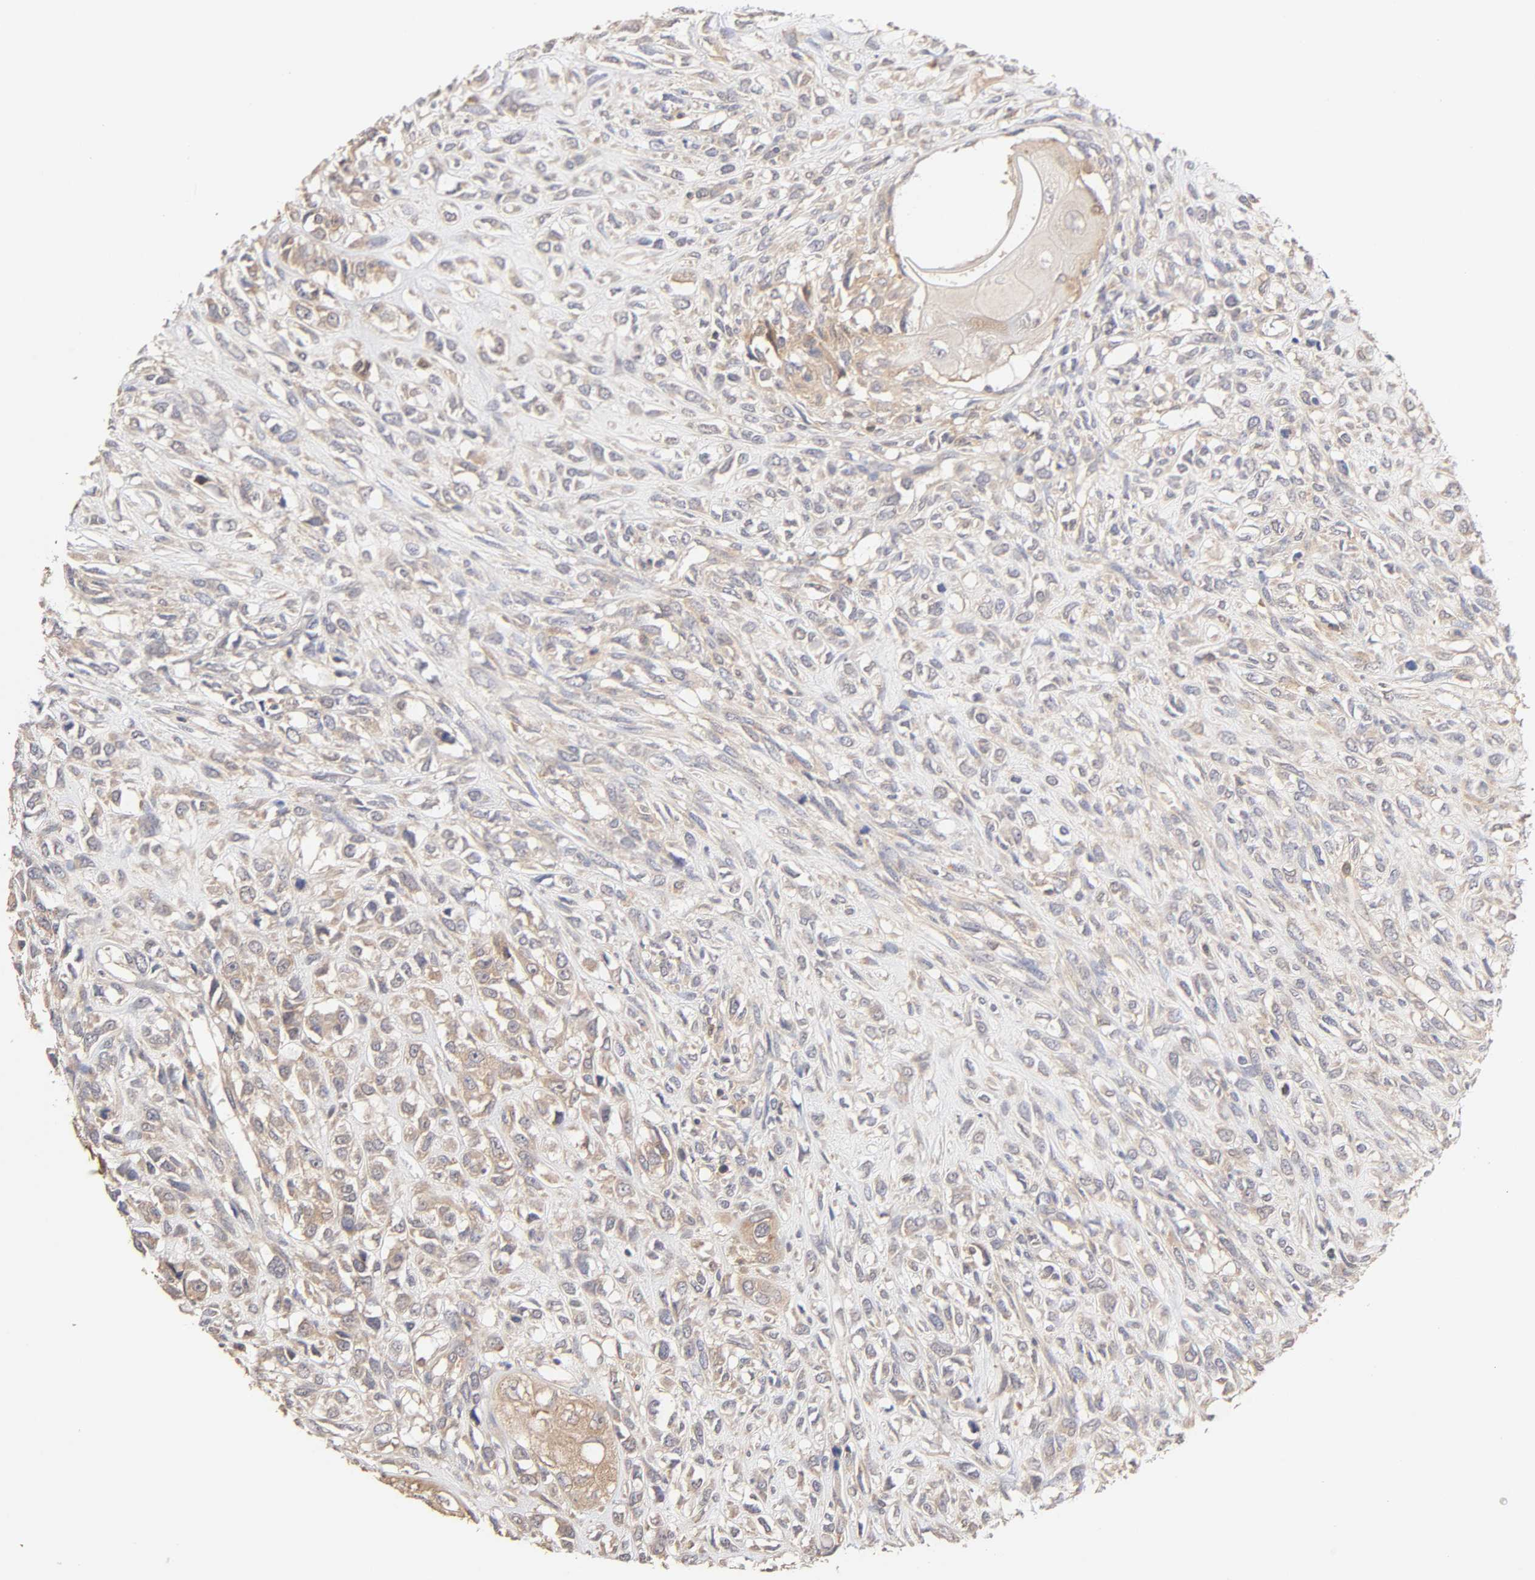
{"staining": {"intensity": "moderate", "quantity": "25%-75%", "location": "cytoplasmic/membranous"}, "tissue": "head and neck cancer", "cell_type": "Tumor cells", "image_type": "cancer", "snomed": [{"axis": "morphology", "description": "Necrosis, NOS"}, {"axis": "morphology", "description": "Neoplasm, malignant, NOS"}, {"axis": "topography", "description": "Salivary gland"}, {"axis": "topography", "description": "Head-Neck"}], "caption": "A photomicrograph of head and neck cancer stained for a protein displays moderate cytoplasmic/membranous brown staining in tumor cells.", "gene": "AP1G2", "patient": {"sex": "male", "age": 43}}